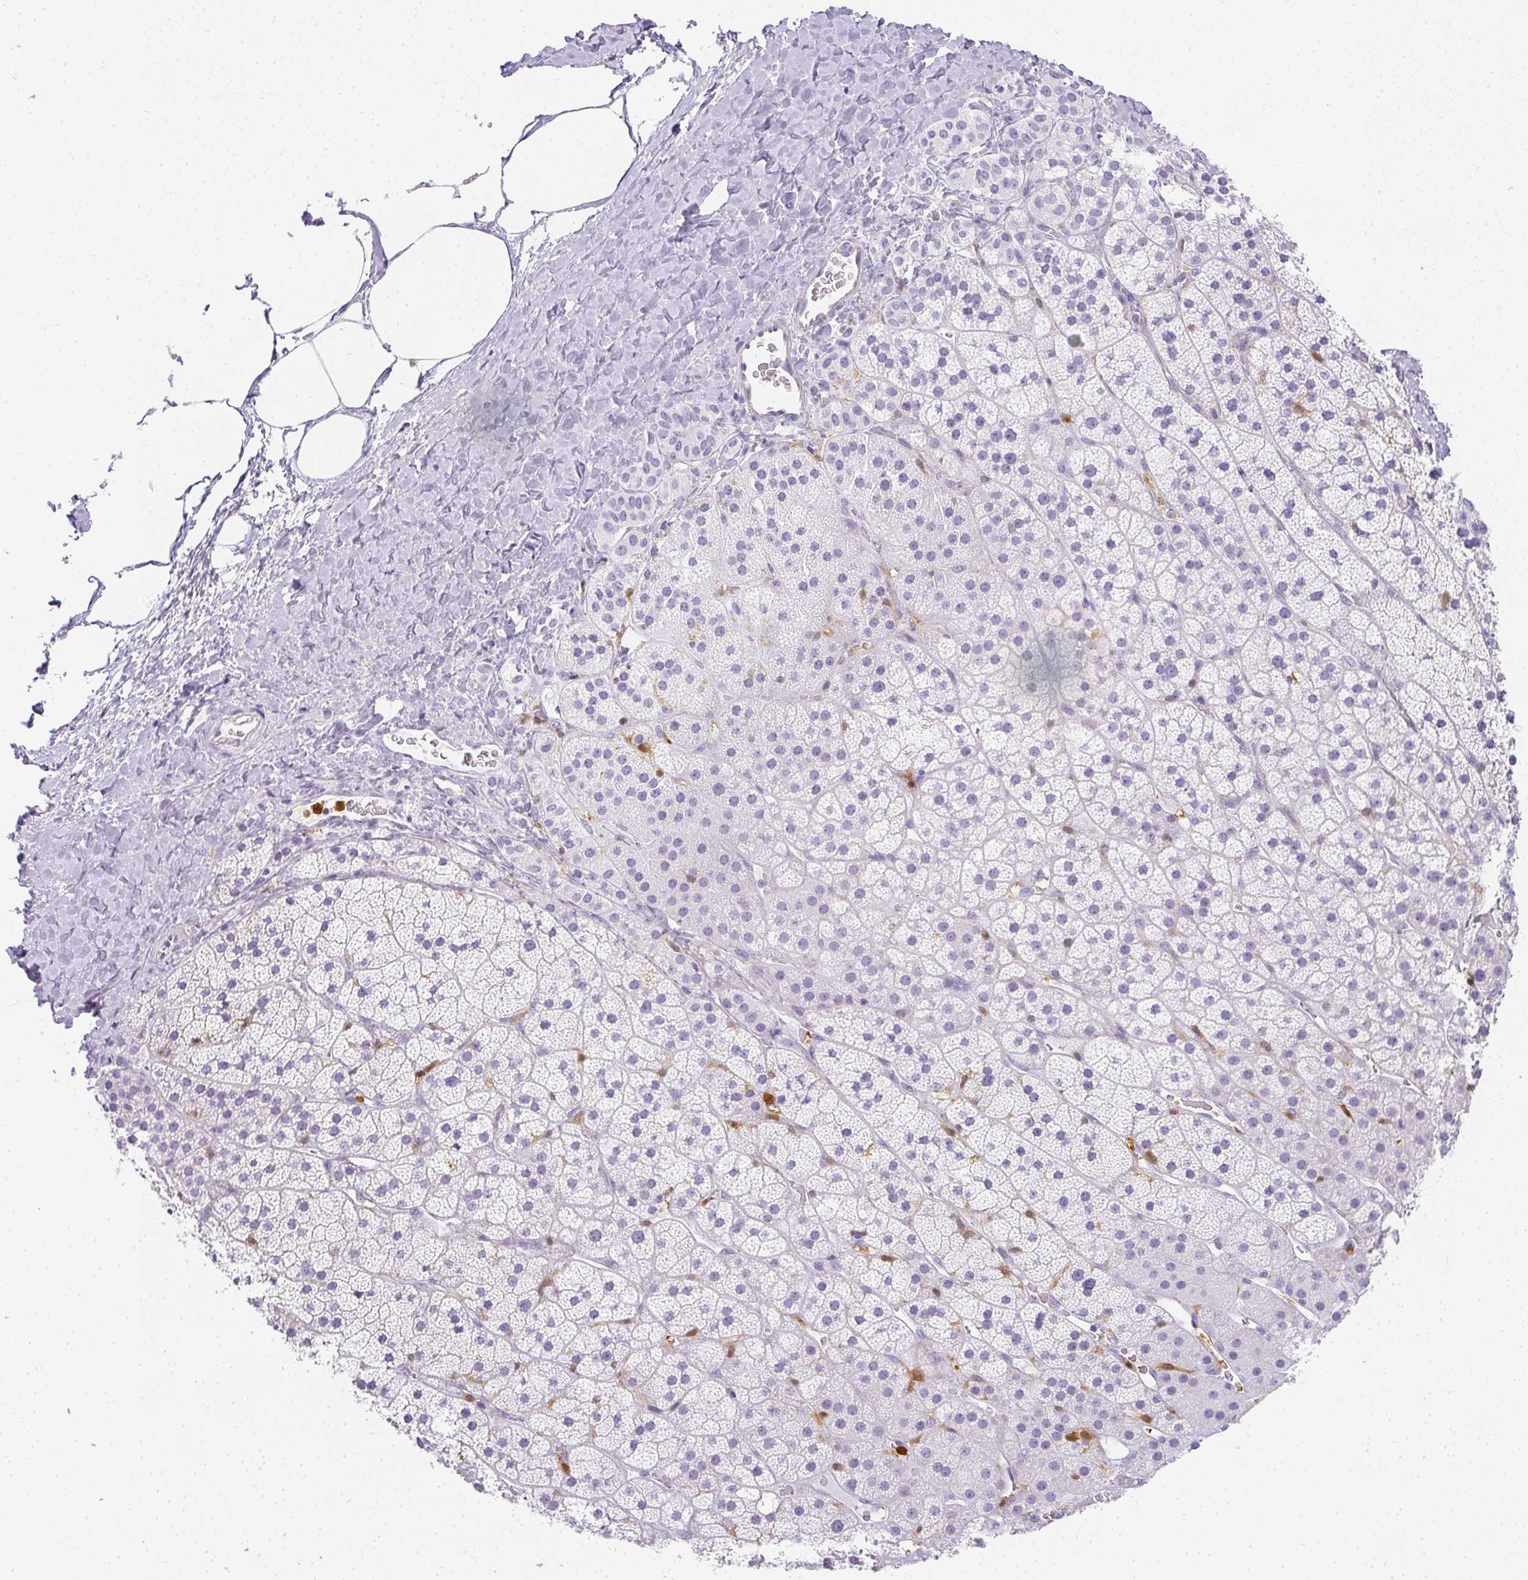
{"staining": {"intensity": "negative", "quantity": "none", "location": "none"}, "tissue": "adrenal gland", "cell_type": "Glandular cells", "image_type": "normal", "snomed": [{"axis": "morphology", "description": "Normal tissue, NOS"}, {"axis": "topography", "description": "Adrenal gland"}], "caption": "Immunohistochemistry micrograph of normal human adrenal gland stained for a protein (brown), which shows no staining in glandular cells. (DAB immunohistochemistry (IHC) visualized using brightfield microscopy, high magnification).", "gene": "HK3", "patient": {"sex": "male", "age": 57}}